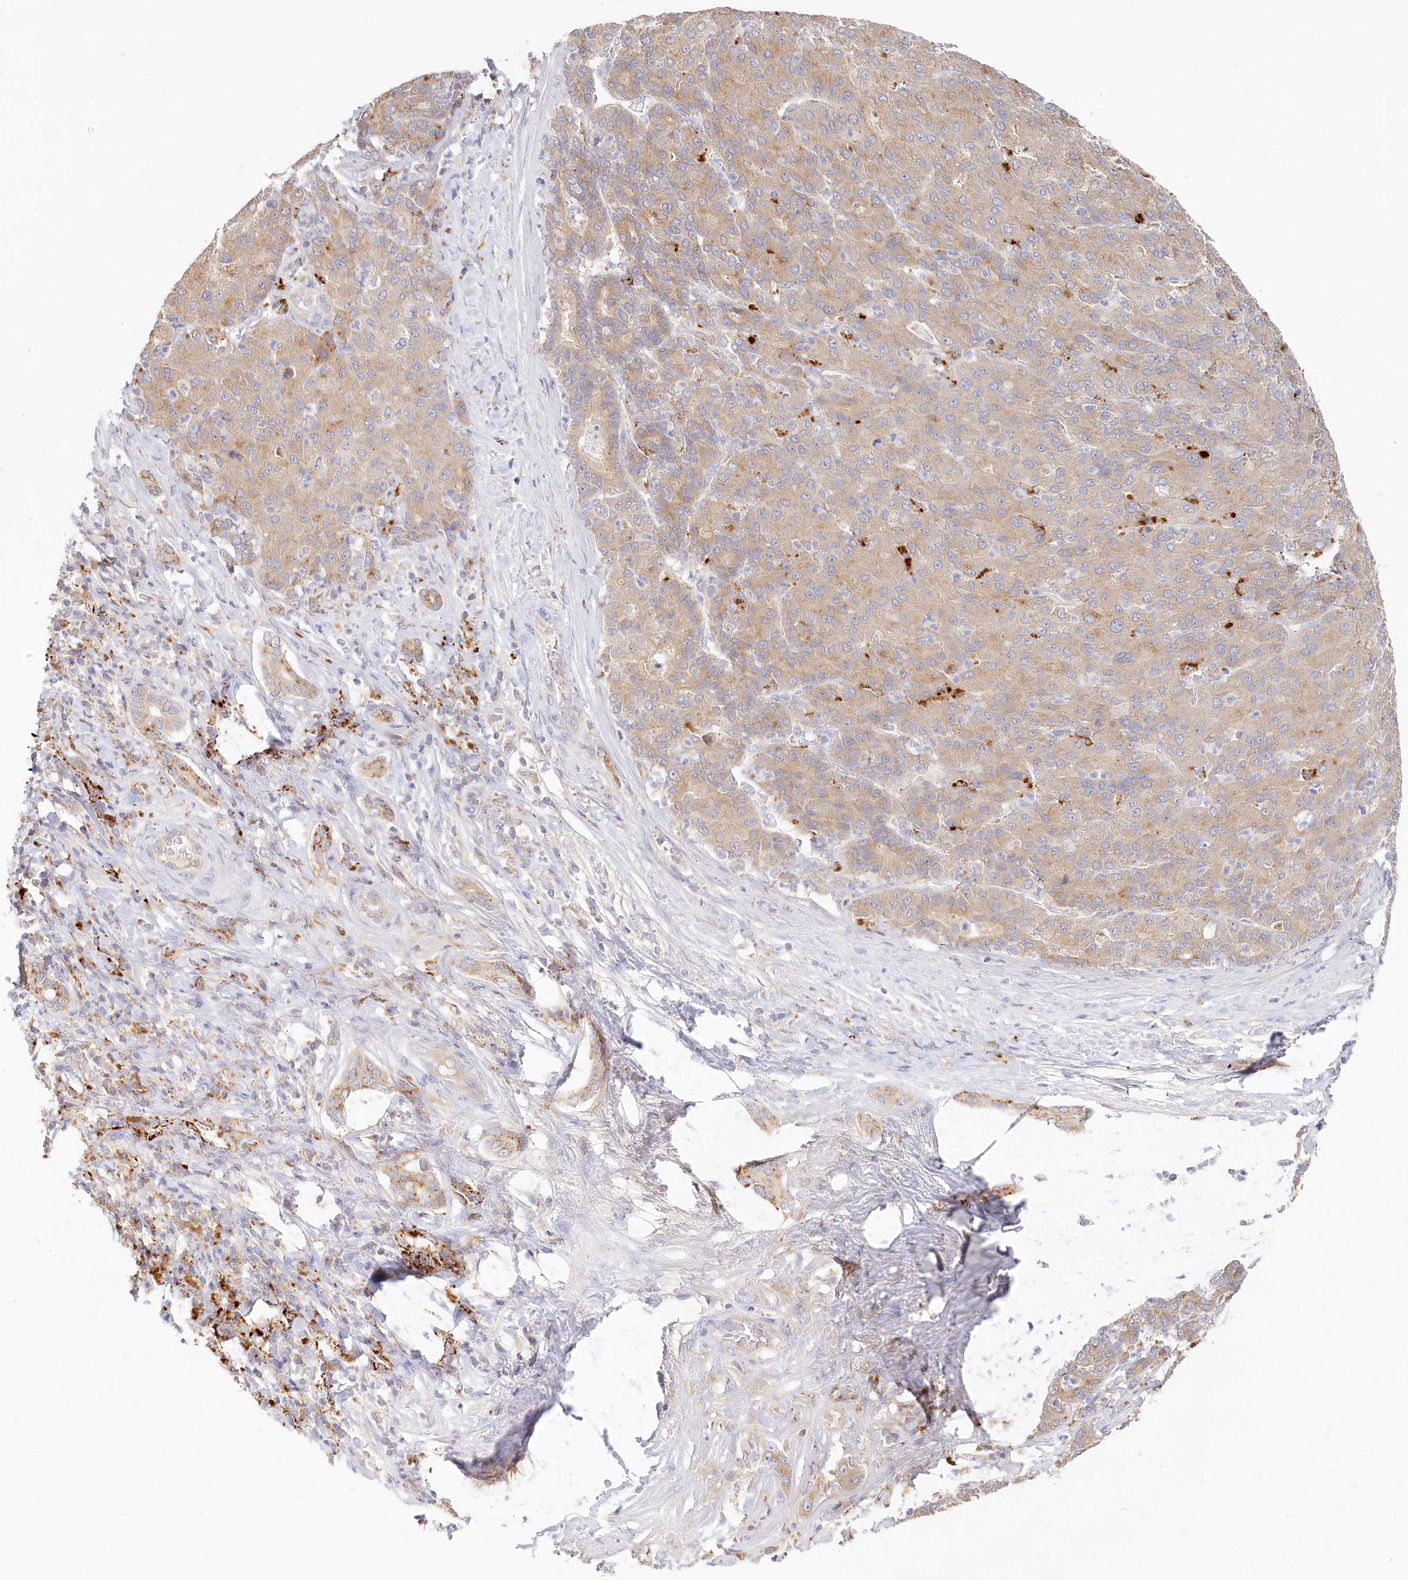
{"staining": {"intensity": "weak", "quantity": "25%-75%", "location": "cytoplasmic/membranous"}, "tissue": "liver cancer", "cell_type": "Tumor cells", "image_type": "cancer", "snomed": [{"axis": "morphology", "description": "Carcinoma, Hepatocellular, NOS"}, {"axis": "topography", "description": "Liver"}], "caption": "A brown stain highlights weak cytoplasmic/membranous positivity of a protein in human liver cancer (hepatocellular carcinoma) tumor cells. Nuclei are stained in blue.", "gene": "VSIG1", "patient": {"sex": "male", "age": 65}}